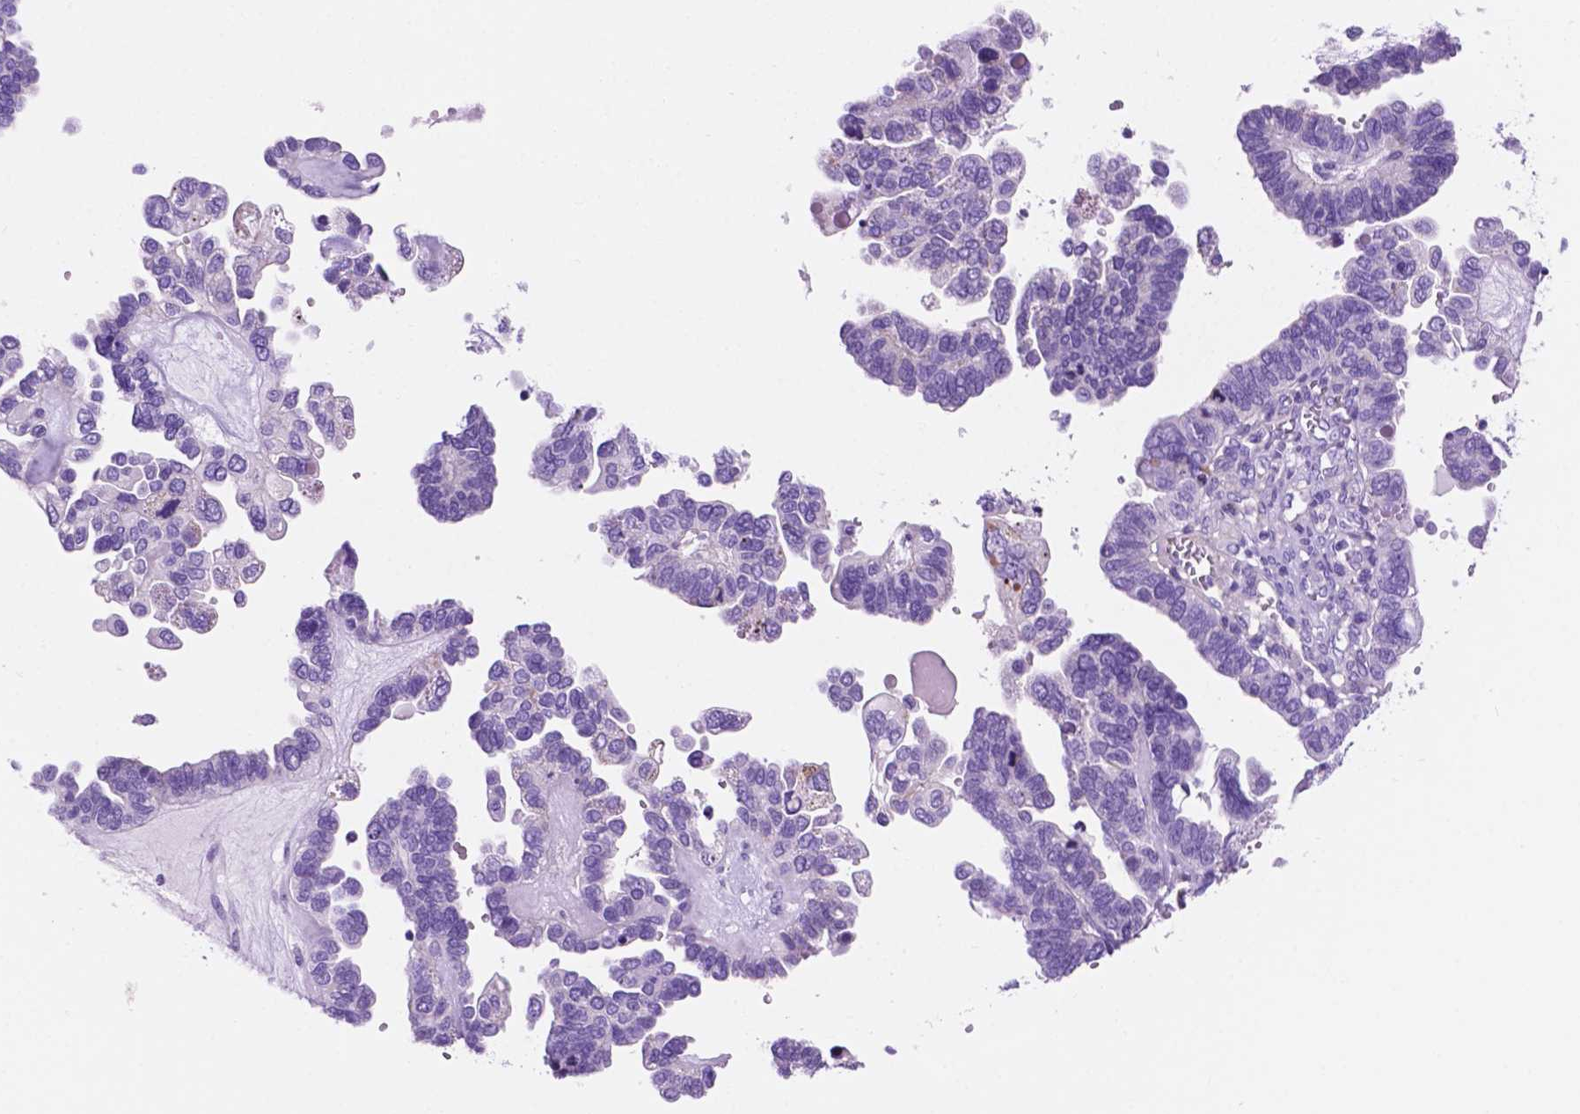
{"staining": {"intensity": "negative", "quantity": "none", "location": "none"}, "tissue": "ovarian cancer", "cell_type": "Tumor cells", "image_type": "cancer", "snomed": [{"axis": "morphology", "description": "Cystadenocarcinoma, serous, NOS"}, {"axis": "topography", "description": "Ovary"}], "caption": "This is an IHC image of human ovarian cancer. There is no positivity in tumor cells.", "gene": "IGFN1", "patient": {"sex": "female", "age": 51}}